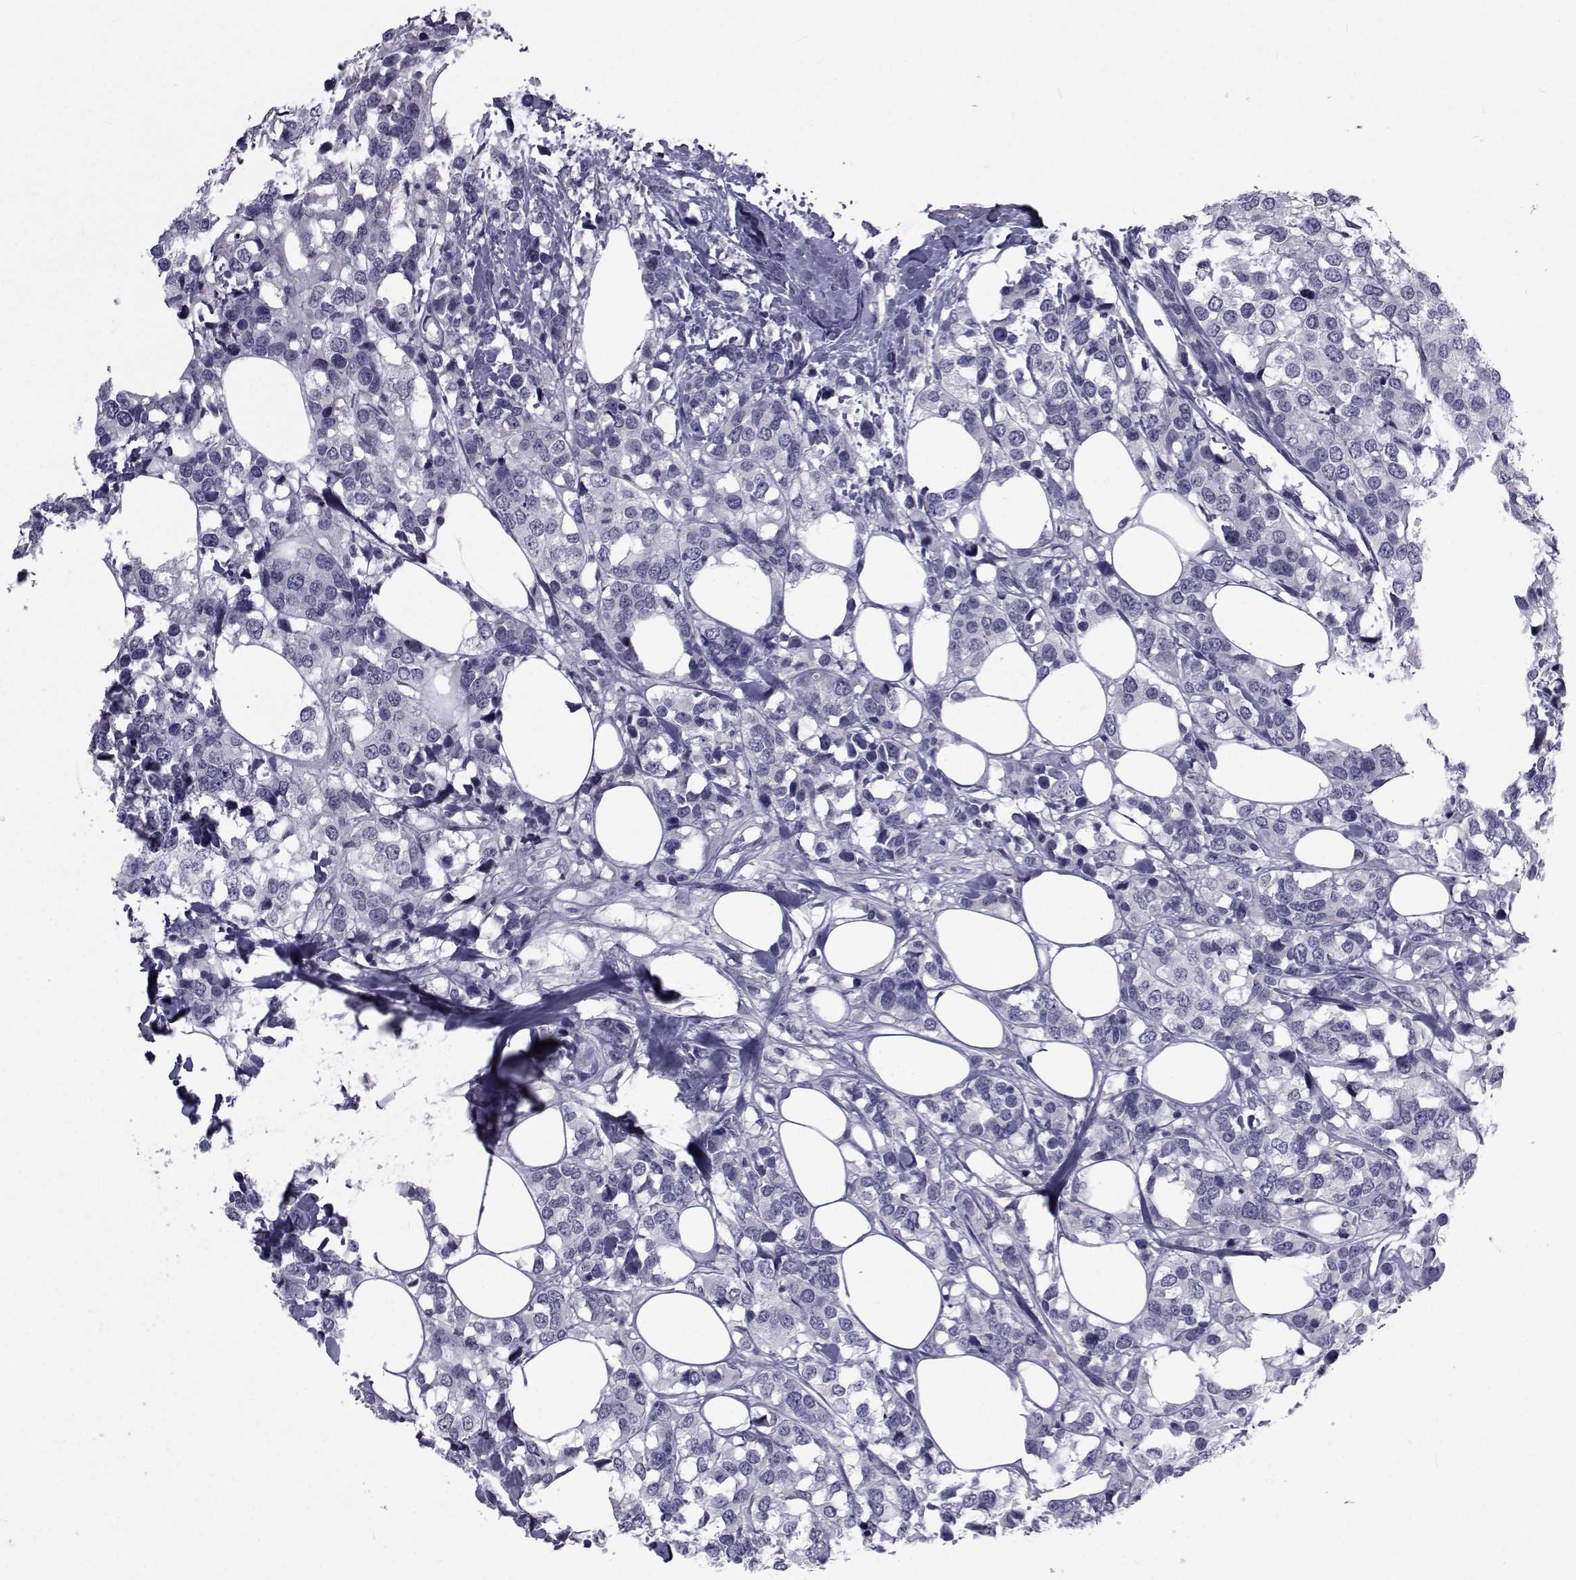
{"staining": {"intensity": "negative", "quantity": "none", "location": "none"}, "tissue": "breast cancer", "cell_type": "Tumor cells", "image_type": "cancer", "snomed": [{"axis": "morphology", "description": "Lobular carcinoma"}, {"axis": "topography", "description": "Breast"}], "caption": "Breast cancer (lobular carcinoma) was stained to show a protein in brown. There is no significant expression in tumor cells. (DAB (3,3'-diaminobenzidine) IHC visualized using brightfield microscopy, high magnification).", "gene": "PAX2", "patient": {"sex": "female", "age": 59}}